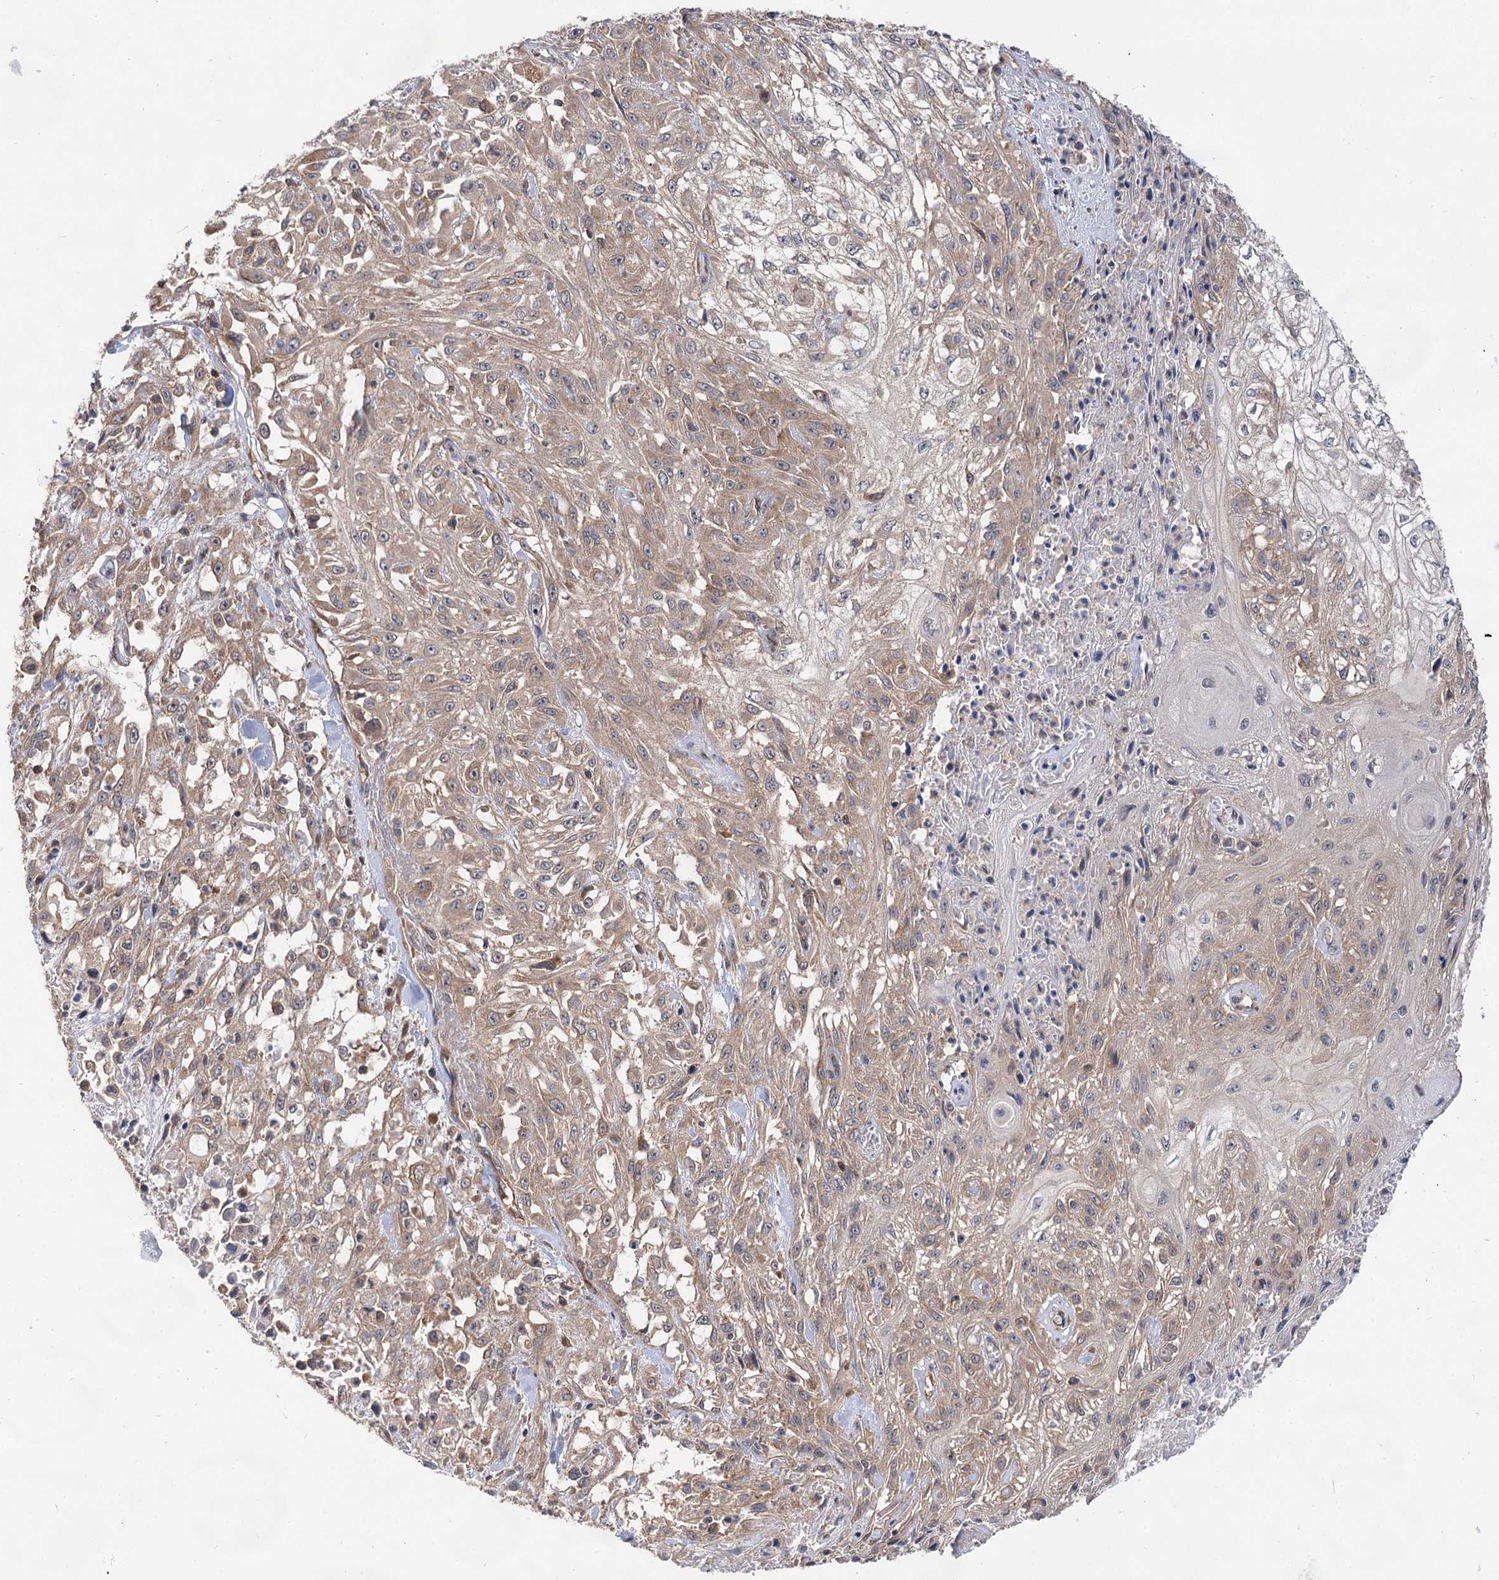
{"staining": {"intensity": "weak", "quantity": "25%-75%", "location": "cytoplasmic/membranous"}, "tissue": "skin cancer", "cell_type": "Tumor cells", "image_type": "cancer", "snomed": [{"axis": "morphology", "description": "Squamous cell carcinoma, NOS"}, {"axis": "morphology", "description": "Squamous cell carcinoma, metastatic, NOS"}, {"axis": "topography", "description": "Skin"}, {"axis": "topography", "description": "Lymph node"}], "caption": "The image demonstrates a brown stain indicating the presence of a protein in the cytoplasmic/membranous of tumor cells in skin metastatic squamous cell carcinoma.", "gene": "PACS1", "patient": {"sex": "male", "age": 75}}